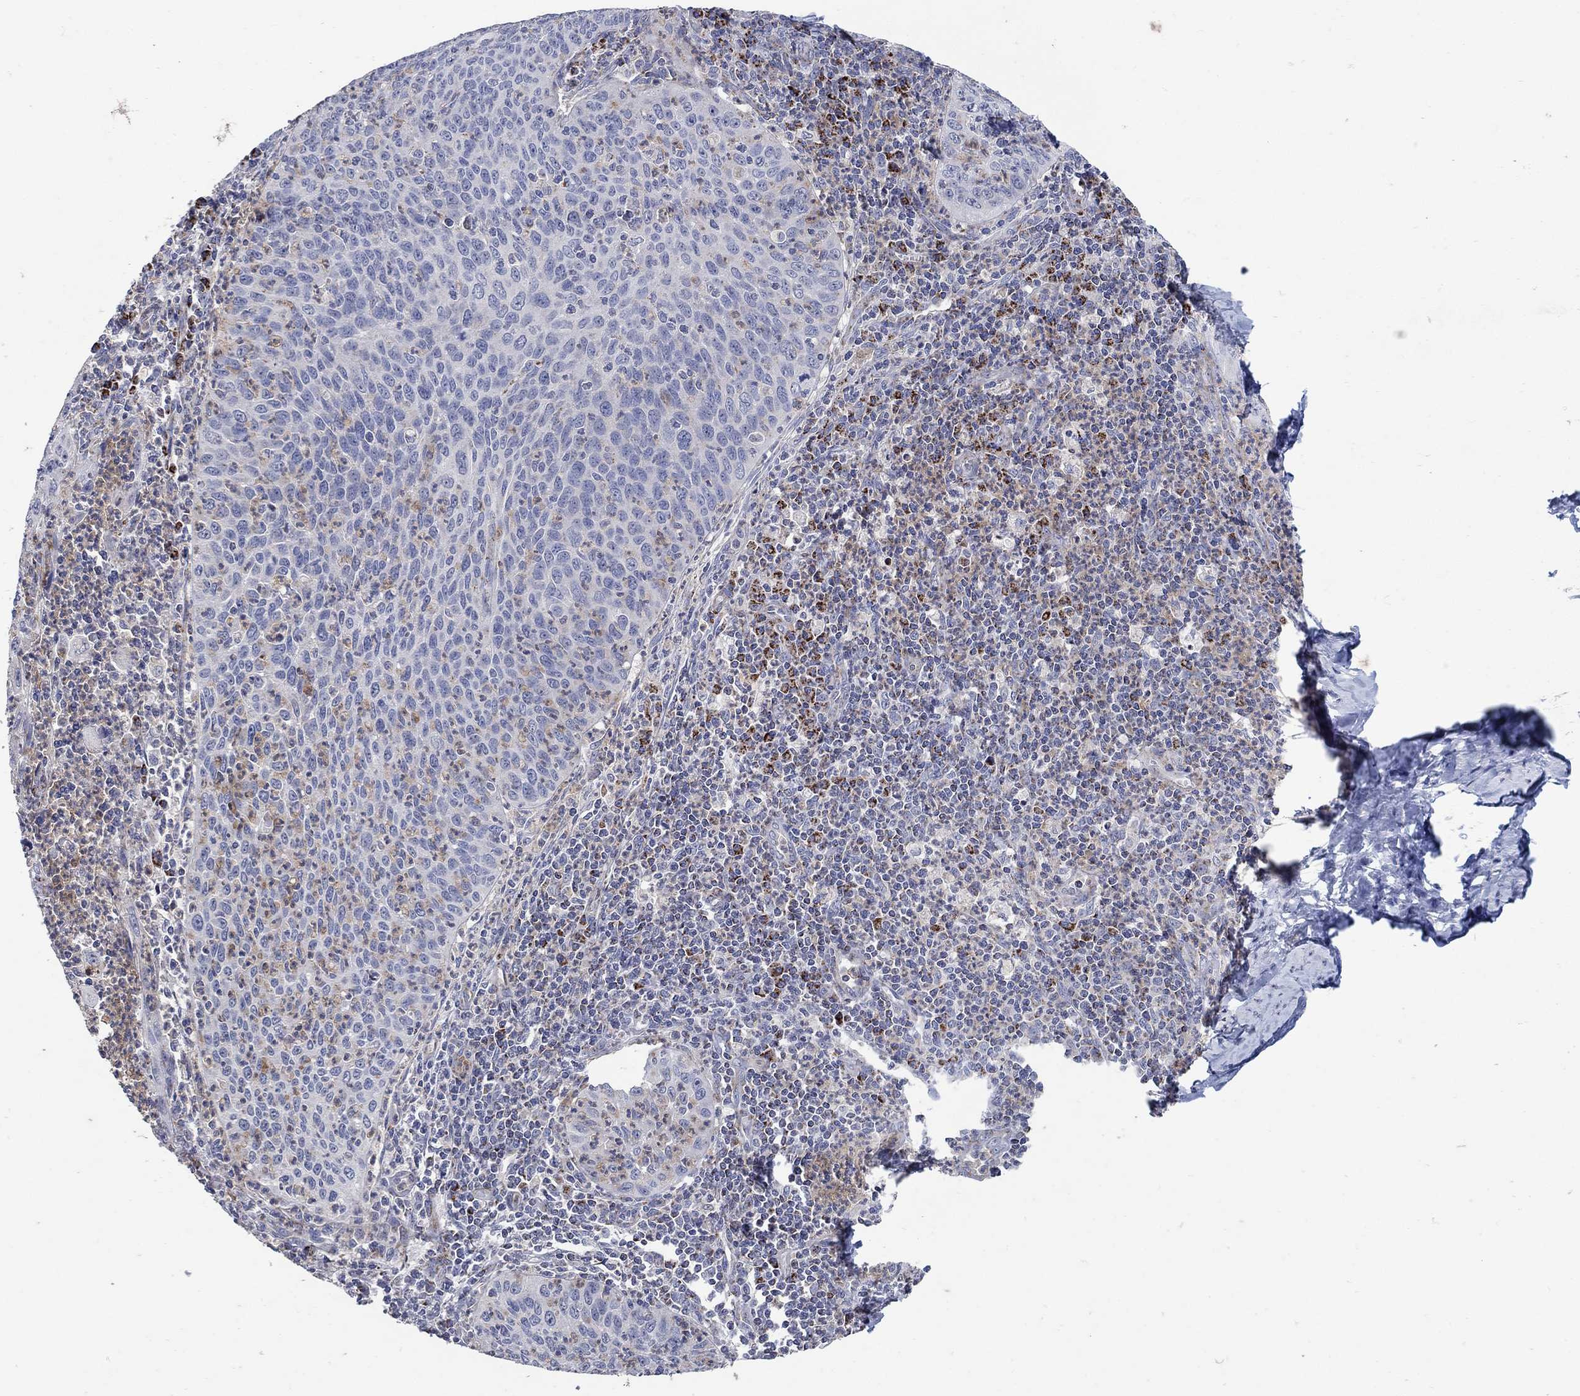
{"staining": {"intensity": "weak", "quantity": "25%-75%", "location": "cytoplasmic/membranous"}, "tissue": "cervical cancer", "cell_type": "Tumor cells", "image_type": "cancer", "snomed": [{"axis": "morphology", "description": "Squamous cell carcinoma, NOS"}, {"axis": "topography", "description": "Cervix"}], "caption": "A photomicrograph of cervical squamous cell carcinoma stained for a protein exhibits weak cytoplasmic/membranous brown staining in tumor cells.", "gene": "HMX2", "patient": {"sex": "female", "age": 26}}